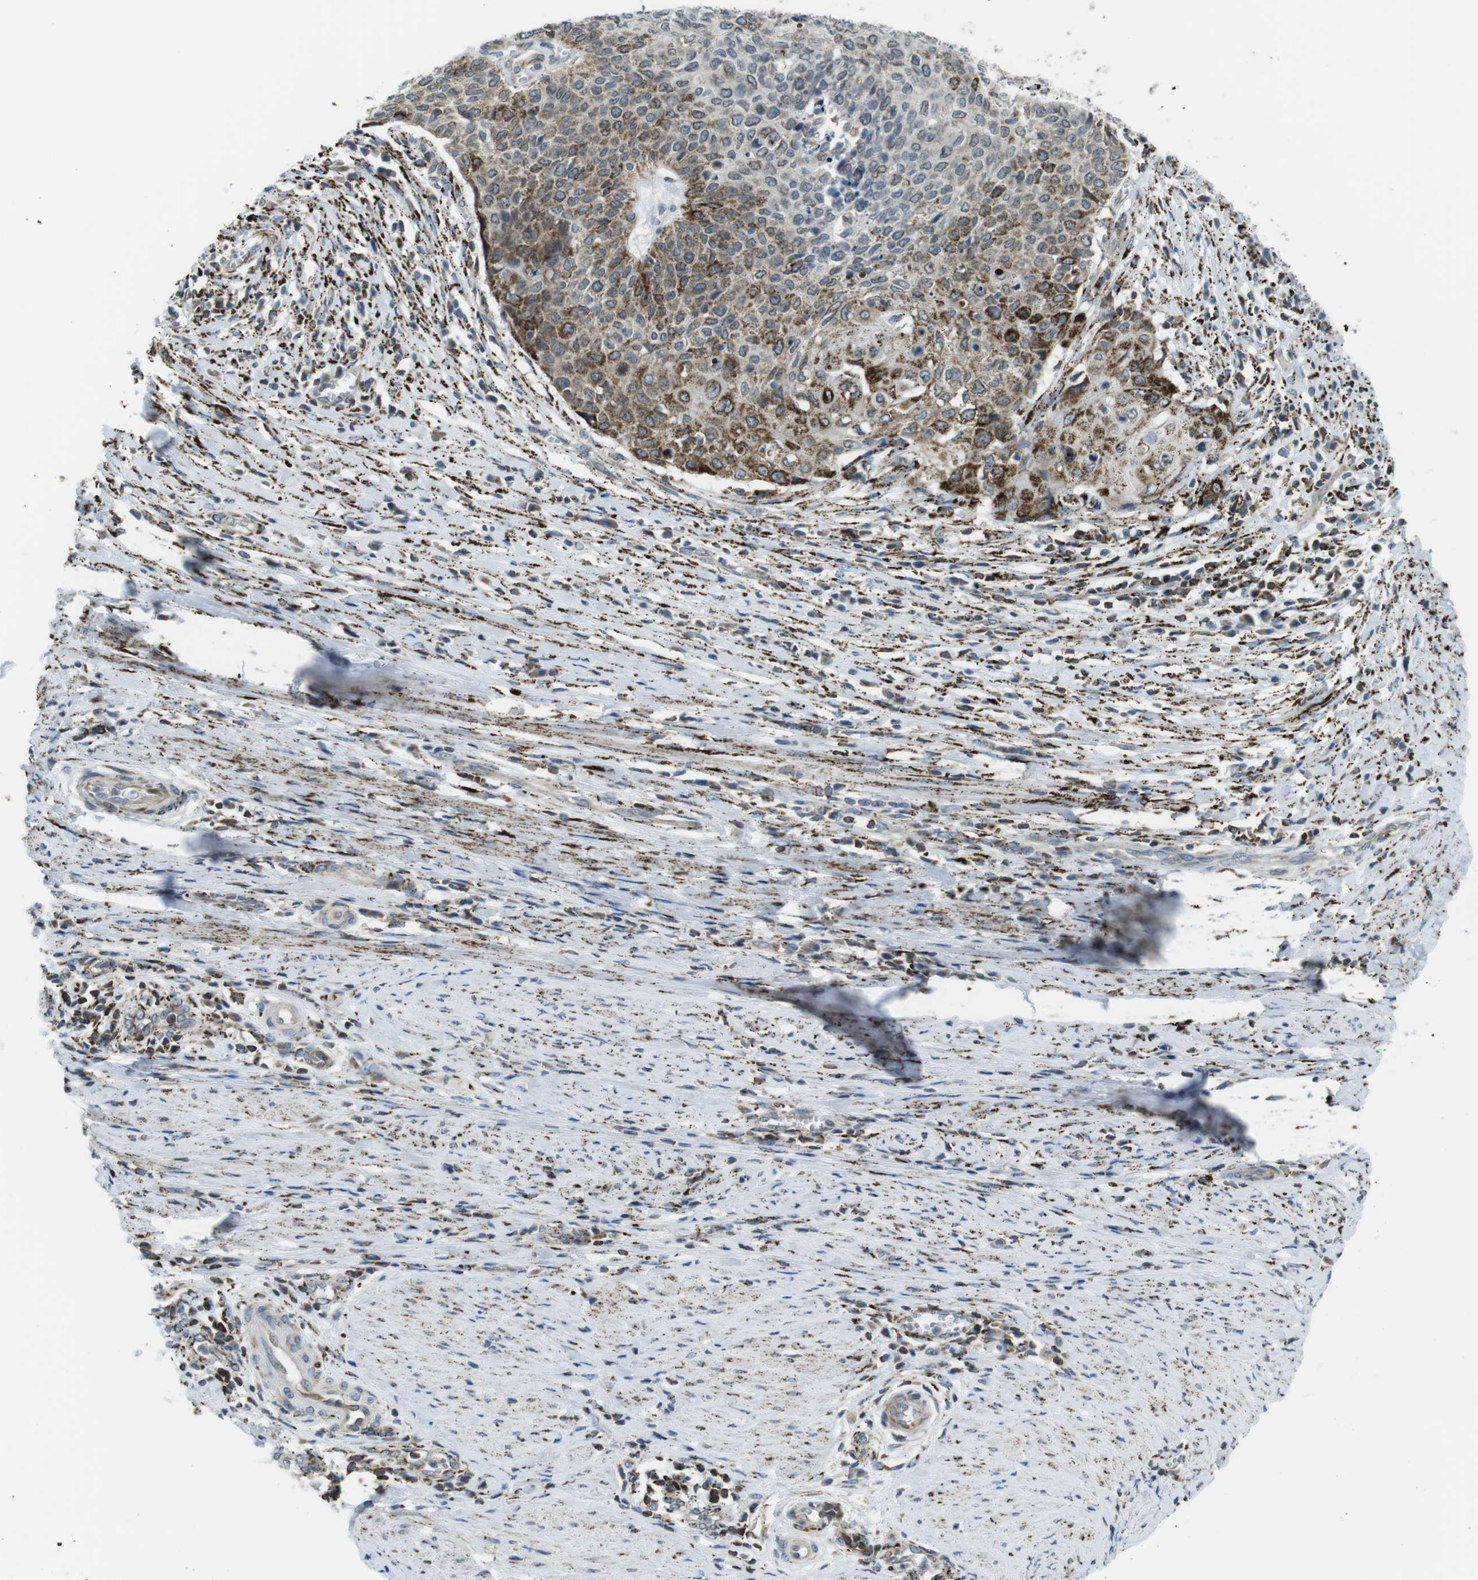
{"staining": {"intensity": "moderate", "quantity": "25%-75%", "location": "cytoplasmic/membranous"}, "tissue": "cervical cancer", "cell_type": "Tumor cells", "image_type": "cancer", "snomed": [{"axis": "morphology", "description": "Squamous cell carcinoma, NOS"}, {"axis": "topography", "description": "Cervix"}], "caption": "The immunohistochemical stain highlights moderate cytoplasmic/membranous staining in tumor cells of cervical cancer (squamous cell carcinoma) tissue. (DAB IHC, brown staining for protein, blue staining for nuclei).", "gene": "KCNE3", "patient": {"sex": "female", "age": 39}}